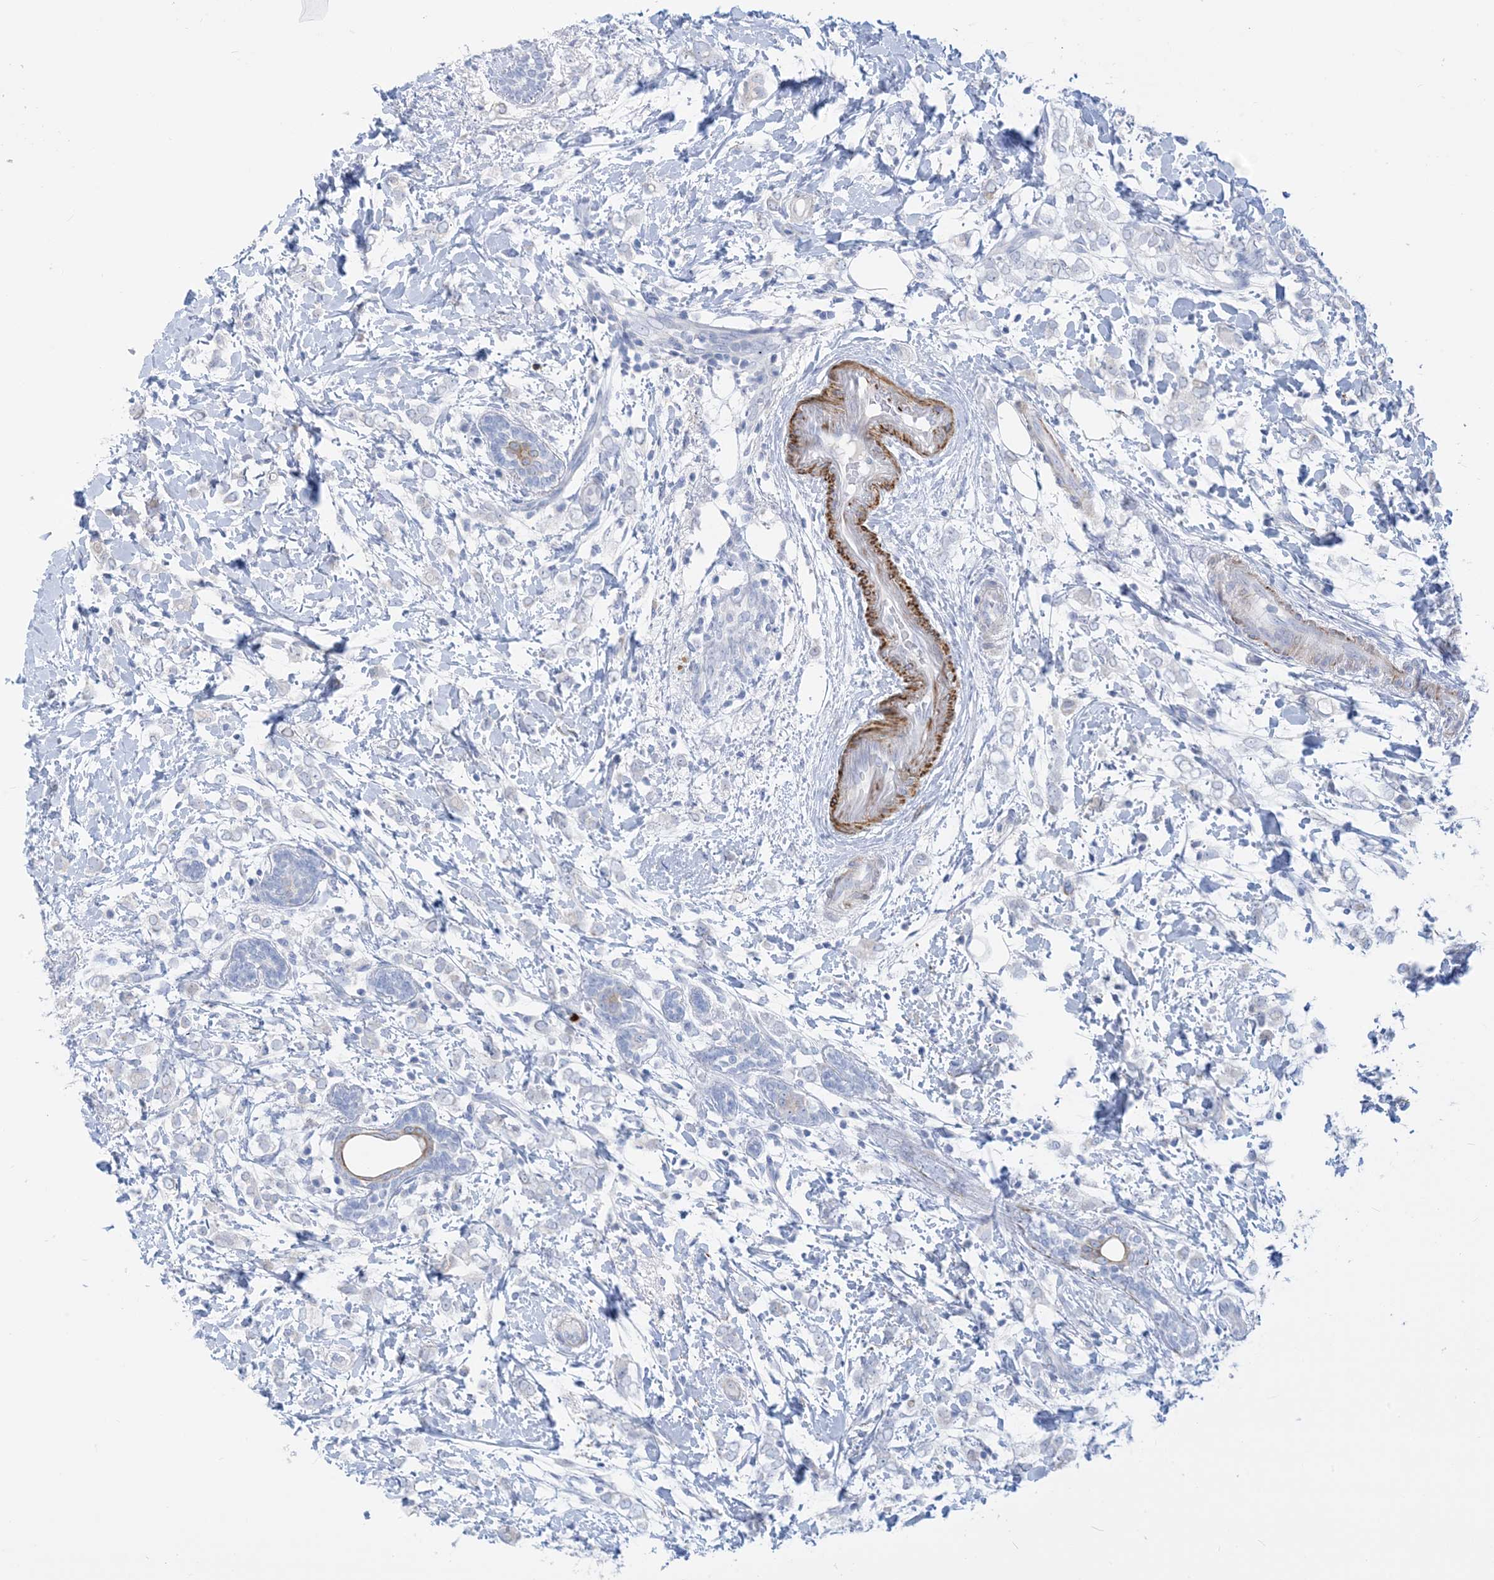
{"staining": {"intensity": "negative", "quantity": "none", "location": "none"}, "tissue": "breast cancer", "cell_type": "Tumor cells", "image_type": "cancer", "snomed": [{"axis": "morphology", "description": "Normal tissue, NOS"}, {"axis": "morphology", "description": "Lobular carcinoma"}, {"axis": "topography", "description": "Breast"}], "caption": "Protein analysis of breast cancer (lobular carcinoma) demonstrates no significant expression in tumor cells. Nuclei are stained in blue.", "gene": "MARS2", "patient": {"sex": "female", "age": 47}}